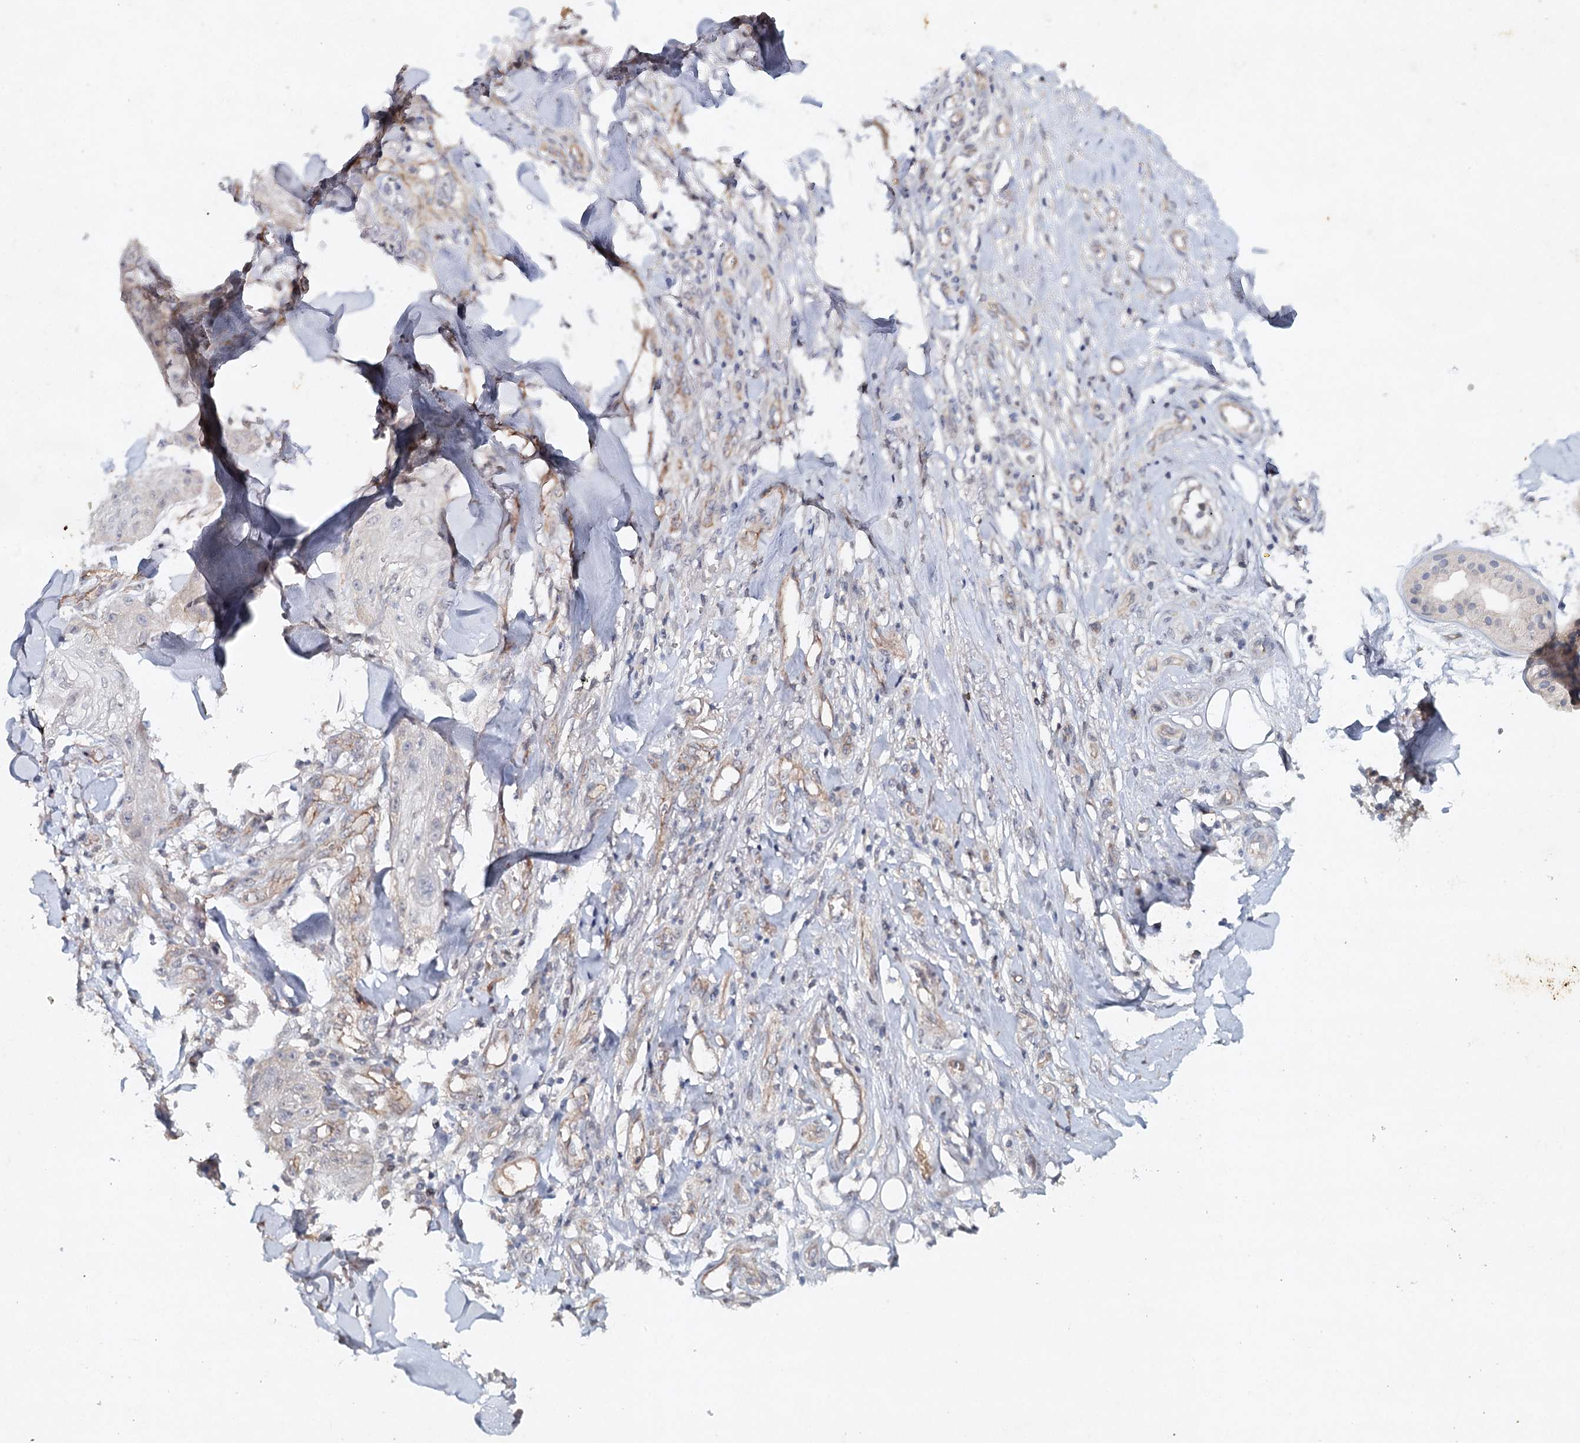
{"staining": {"intensity": "negative", "quantity": "none", "location": "none"}, "tissue": "skin cancer", "cell_type": "Tumor cells", "image_type": "cancer", "snomed": [{"axis": "morphology", "description": "Squamous cell carcinoma, NOS"}, {"axis": "topography", "description": "Skin"}], "caption": "Immunohistochemistry (IHC) of skin cancer (squamous cell carcinoma) demonstrates no positivity in tumor cells. The staining was performed using DAB (3,3'-diaminobenzidine) to visualize the protein expression in brown, while the nuclei were stained in blue with hematoxylin (Magnification: 20x).", "gene": "SYNPO", "patient": {"sex": "male", "age": 74}}